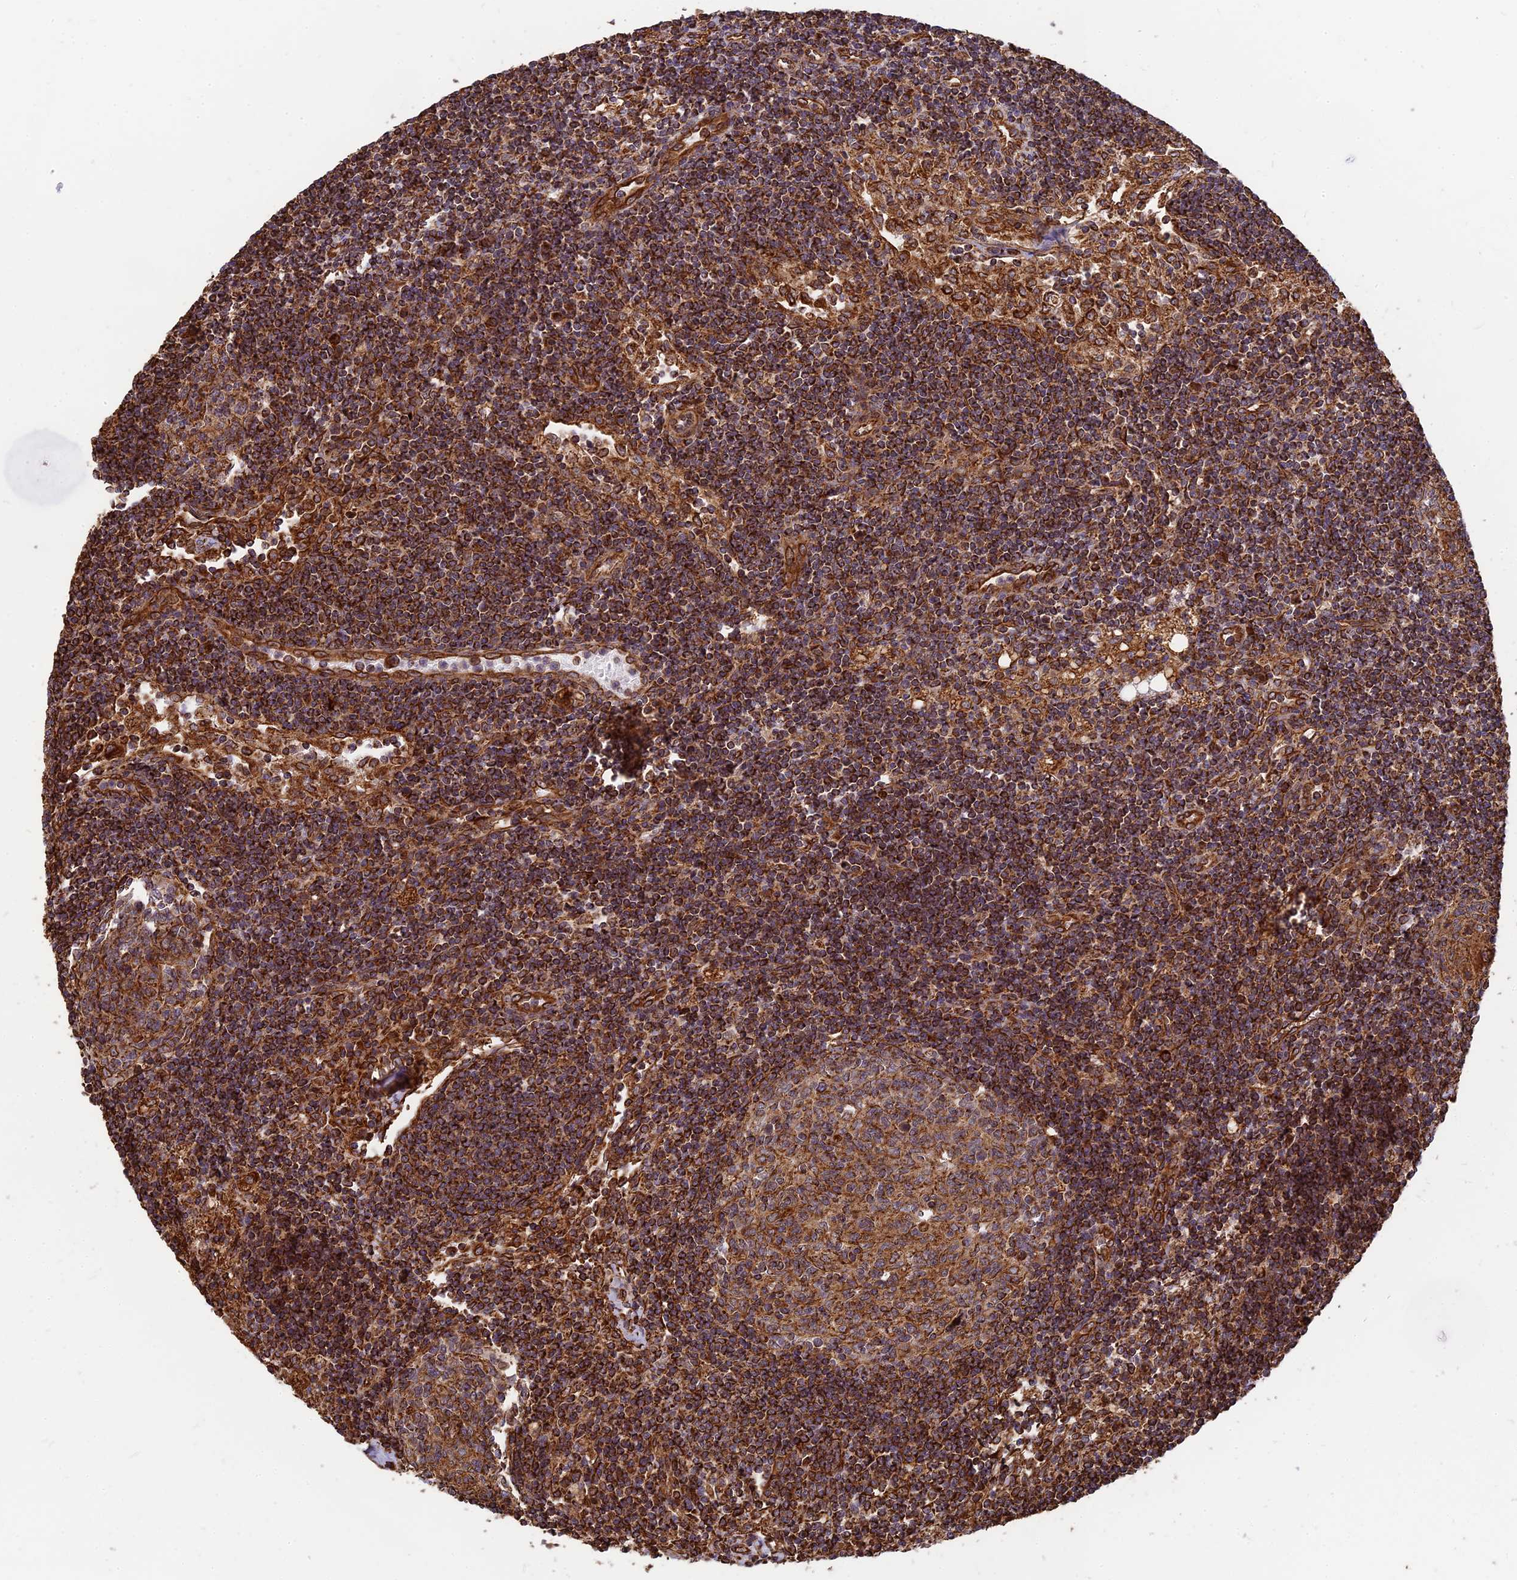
{"staining": {"intensity": "moderate", "quantity": ">75%", "location": "cytoplasmic/membranous"}, "tissue": "lymph node", "cell_type": "Germinal center cells", "image_type": "normal", "snomed": [{"axis": "morphology", "description": "Normal tissue, NOS"}, {"axis": "topography", "description": "Lymph node"}], "caption": "Approximately >75% of germinal center cells in normal human lymph node reveal moderate cytoplasmic/membranous protein staining as visualized by brown immunohistochemical staining.", "gene": "DSTYK", "patient": {"sex": "female", "age": 73}}